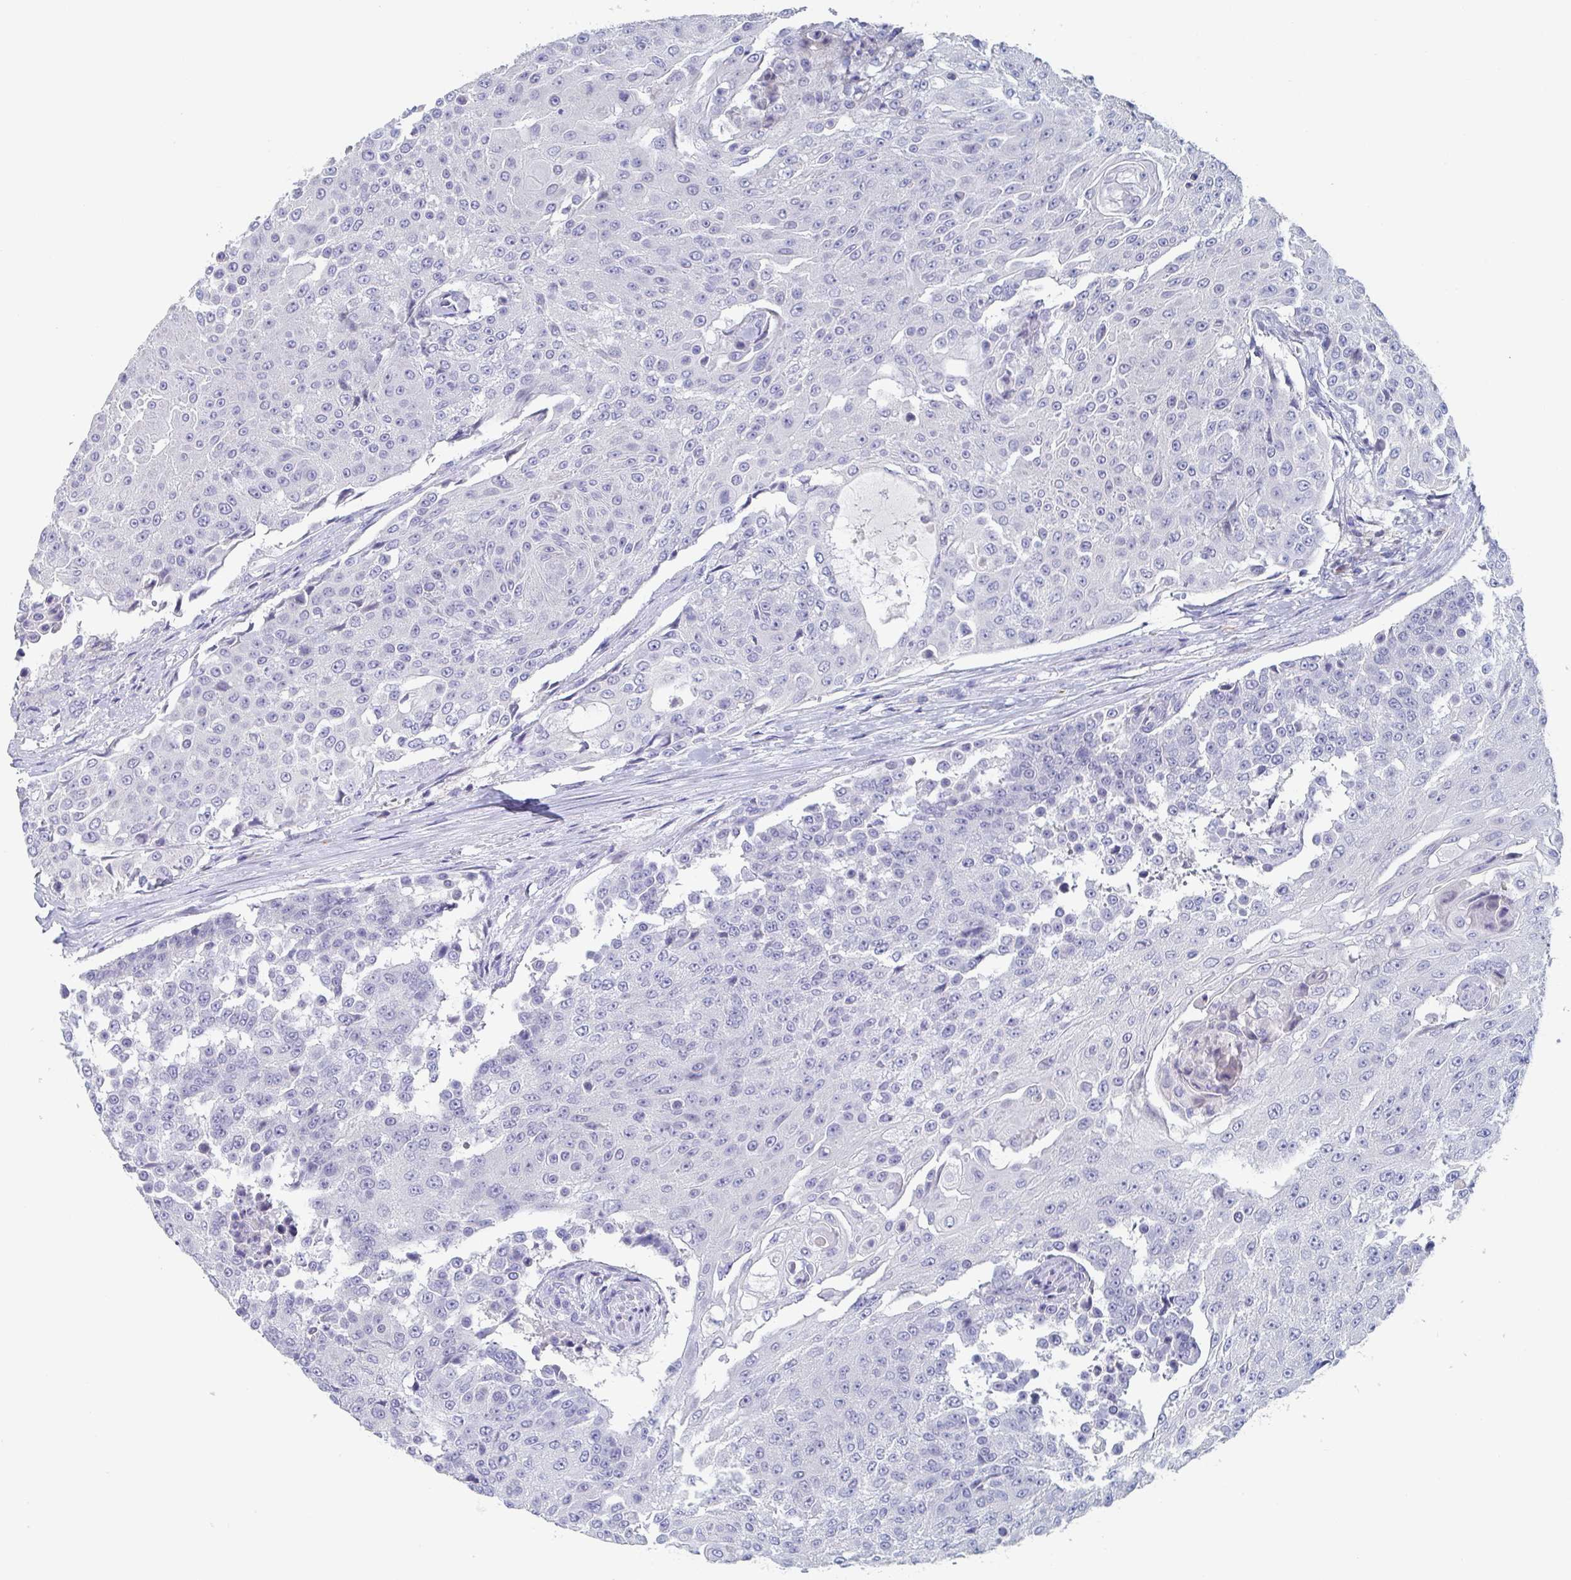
{"staining": {"intensity": "negative", "quantity": "none", "location": "none"}, "tissue": "urothelial cancer", "cell_type": "Tumor cells", "image_type": "cancer", "snomed": [{"axis": "morphology", "description": "Urothelial carcinoma, High grade"}, {"axis": "topography", "description": "Urinary bladder"}], "caption": "IHC micrograph of human high-grade urothelial carcinoma stained for a protein (brown), which displays no expression in tumor cells.", "gene": "NT5C3B", "patient": {"sex": "female", "age": 63}}